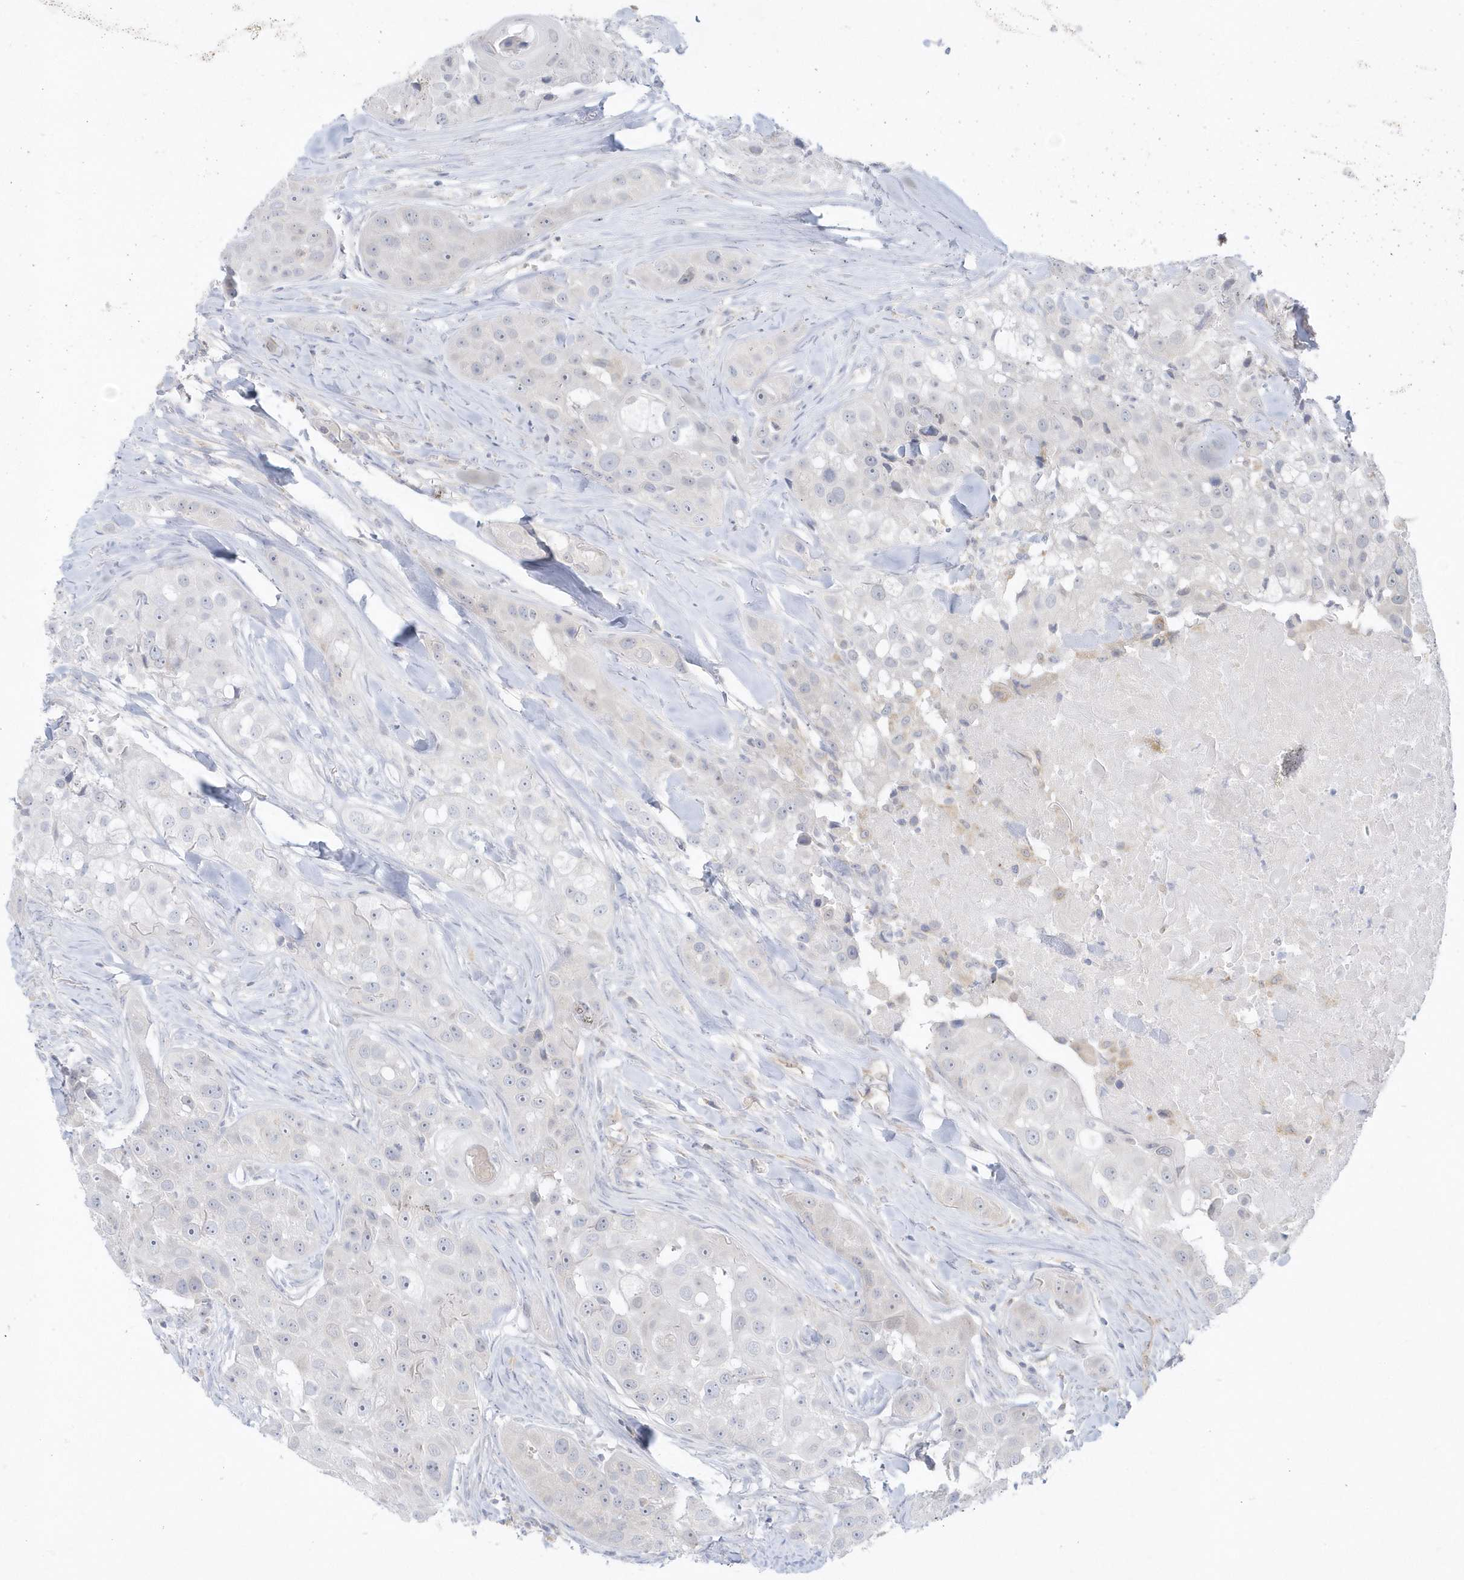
{"staining": {"intensity": "negative", "quantity": "none", "location": "none"}, "tissue": "head and neck cancer", "cell_type": "Tumor cells", "image_type": "cancer", "snomed": [{"axis": "morphology", "description": "Normal tissue, NOS"}, {"axis": "morphology", "description": "Squamous cell carcinoma, NOS"}, {"axis": "topography", "description": "Skeletal muscle"}, {"axis": "topography", "description": "Head-Neck"}], "caption": "Head and neck cancer (squamous cell carcinoma) was stained to show a protein in brown. There is no significant positivity in tumor cells.", "gene": "PCBD1", "patient": {"sex": "male", "age": 51}}